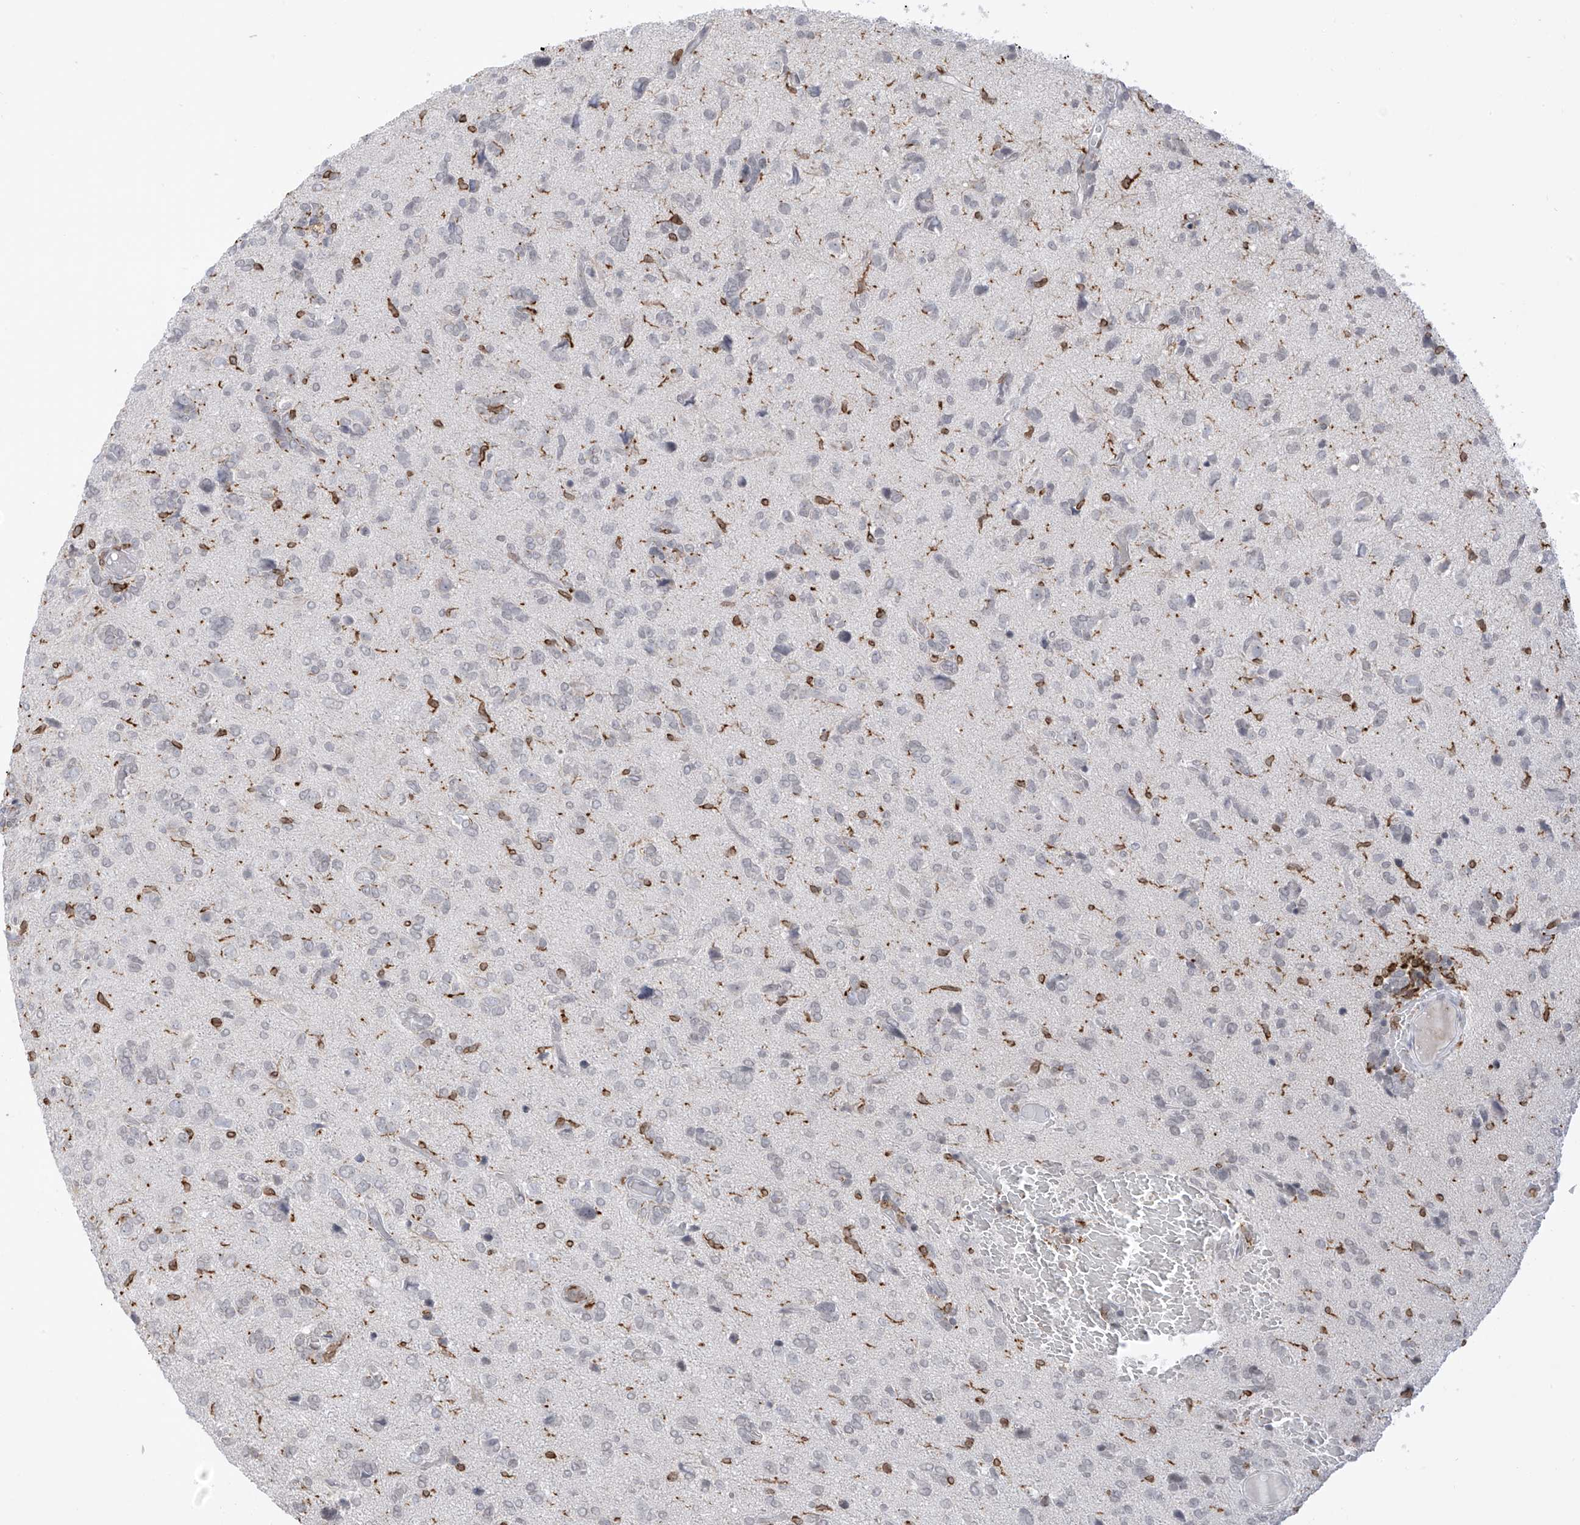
{"staining": {"intensity": "negative", "quantity": "none", "location": "none"}, "tissue": "glioma", "cell_type": "Tumor cells", "image_type": "cancer", "snomed": [{"axis": "morphology", "description": "Glioma, malignant, High grade"}, {"axis": "topography", "description": "Brain"}], "caption": "The immunohistochemistry image has no significant staining in tumor cells of malignant glioma (high-grade) tissue. (DAB IHC, high magnification).", "gene": "TBXAS1", "patient": {"sex": "female", "age": 59}}